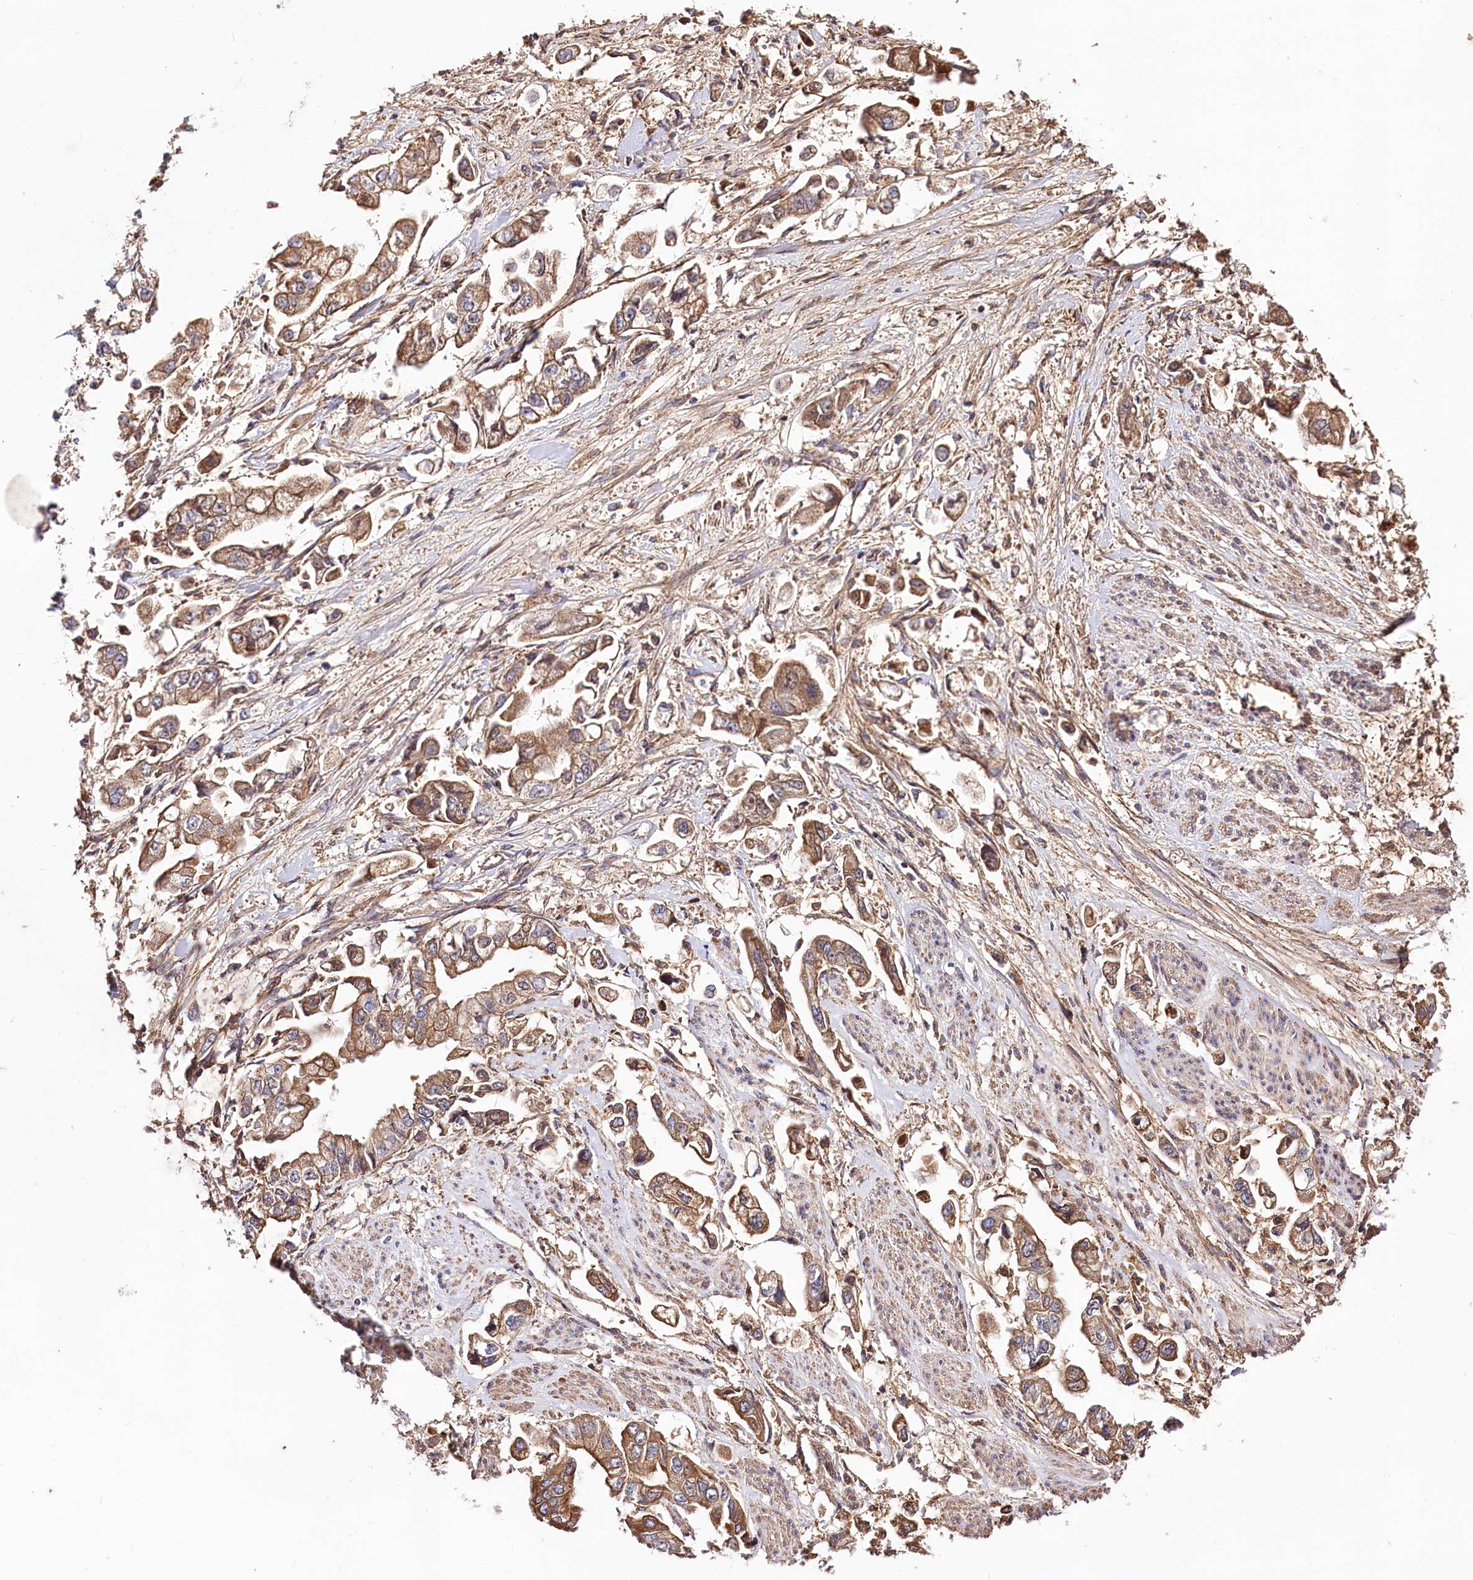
{"staining": {"intensity": "moderate", "quantity": ">75%", "location": "cytoplasmic/membranous"}, "tissue": "stomach cancer", "cell_type": "Tumor cells", "image_type": "cancer", "snomed": [{"axis": "morphology", "description": "Adenocarcinoma, NOS"}, {"axis": "topography", "description": "Stomach"}], "caption": "Immunohistochemical staining of stomach cancer (adenocarcinoma) exhibits medium levels of moderate cytoplasmic/membranous protein positivity in approximately >75% of tumor cells. The protein is shown in brown color, while the nuclei are stained blue.", "gene": "WWC1", "patient": {"sex": "male", "age": 62}}